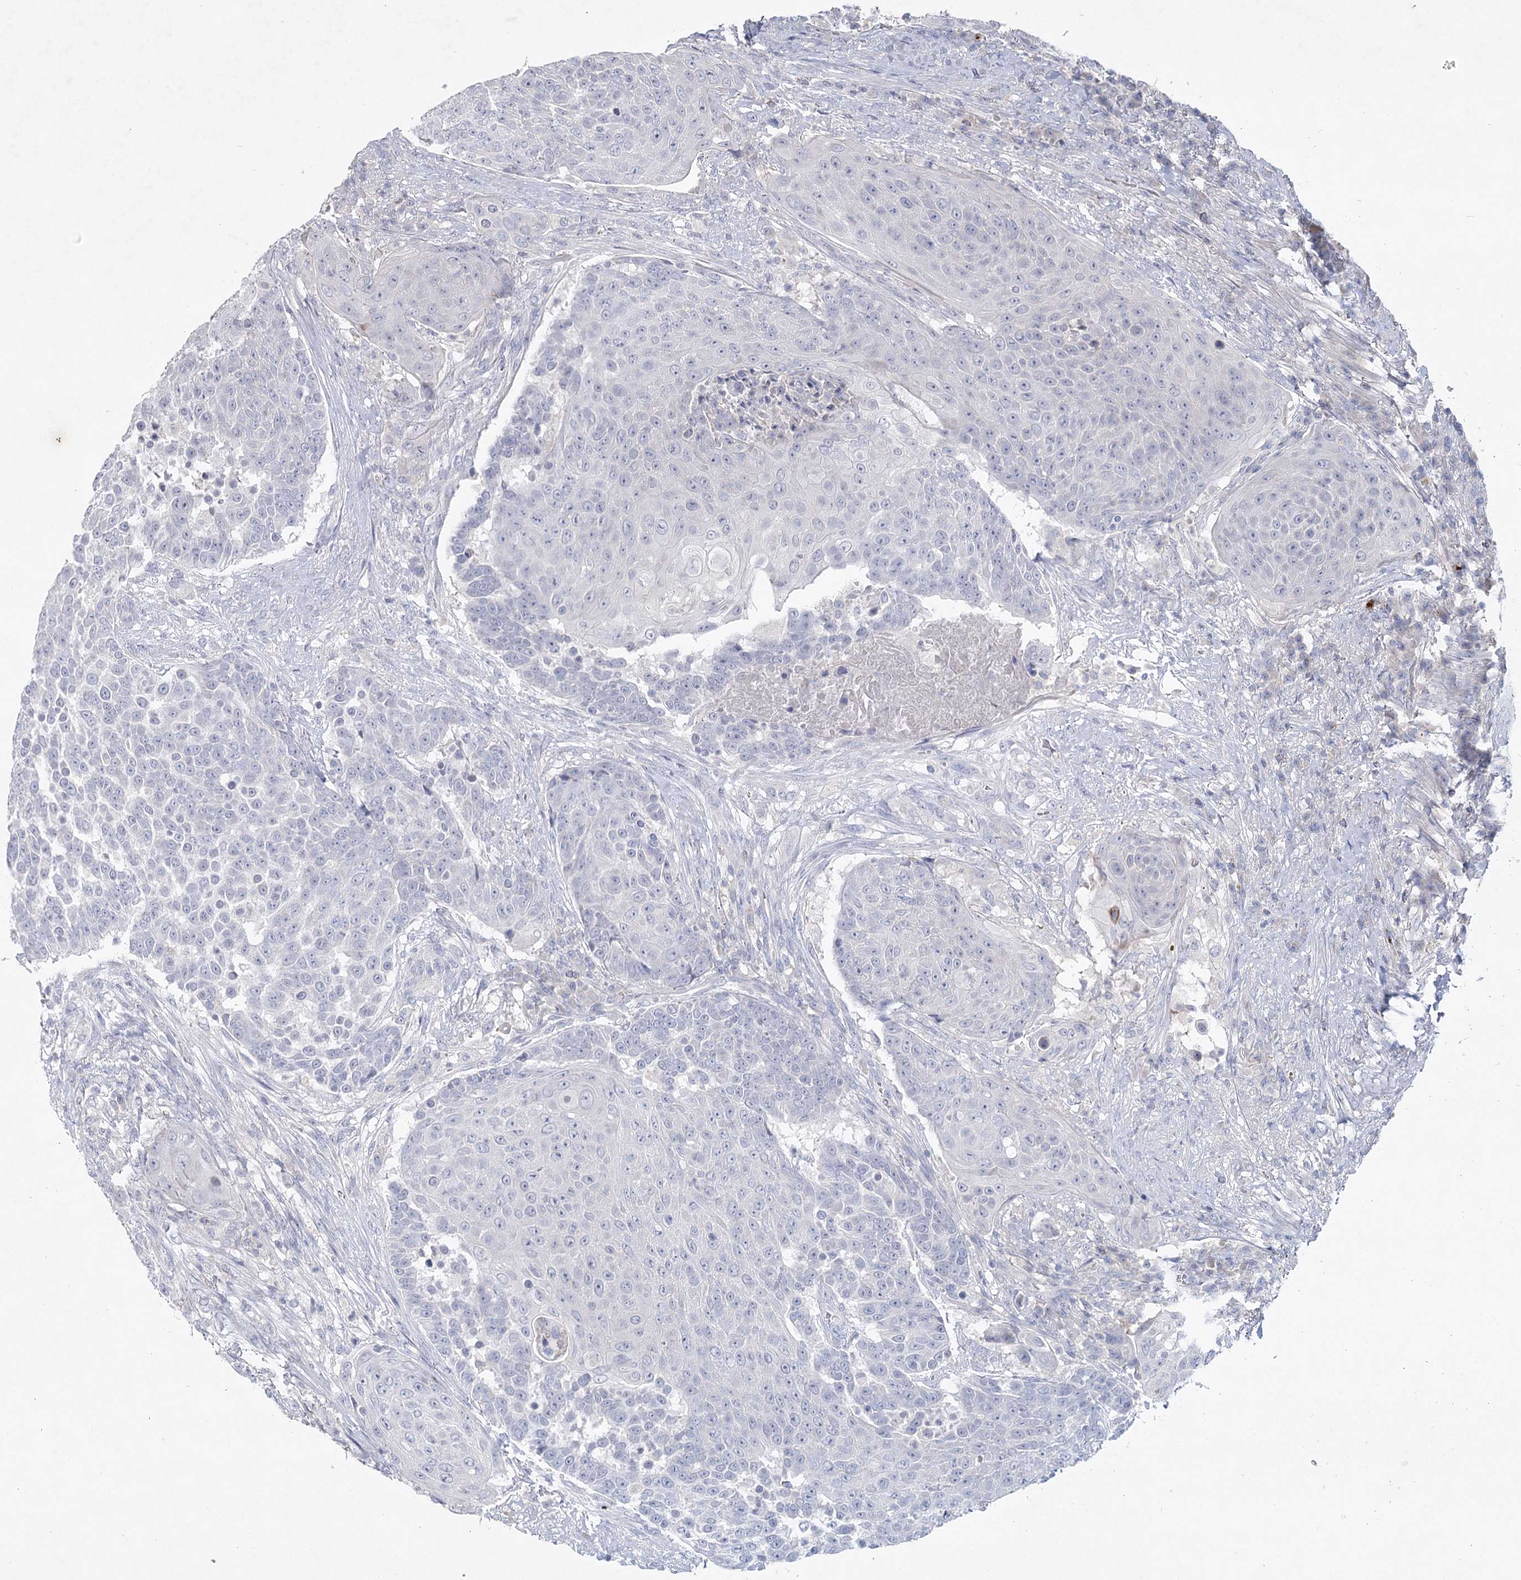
{"staining": {"intensity": "negative", "quantity": "none", "location": "none"}, "tissue": "urothelial cancer", "cell_type": "Tumor cells", "image_type": "cancer", "snomed": [{"axis": "morphology", "description": "Urothelial carcinoma, High grade"}, {"axis": "topography", "description": "Urinary bladder"}], "caption": "IHC image of neoplastic tissue: human urothelial carcinoma (high-grade) stained with DAB displays no significant protein staining in tumor cells.", "gene": "MAP3K13", "patient": {"sex": "female", "age": 63}}